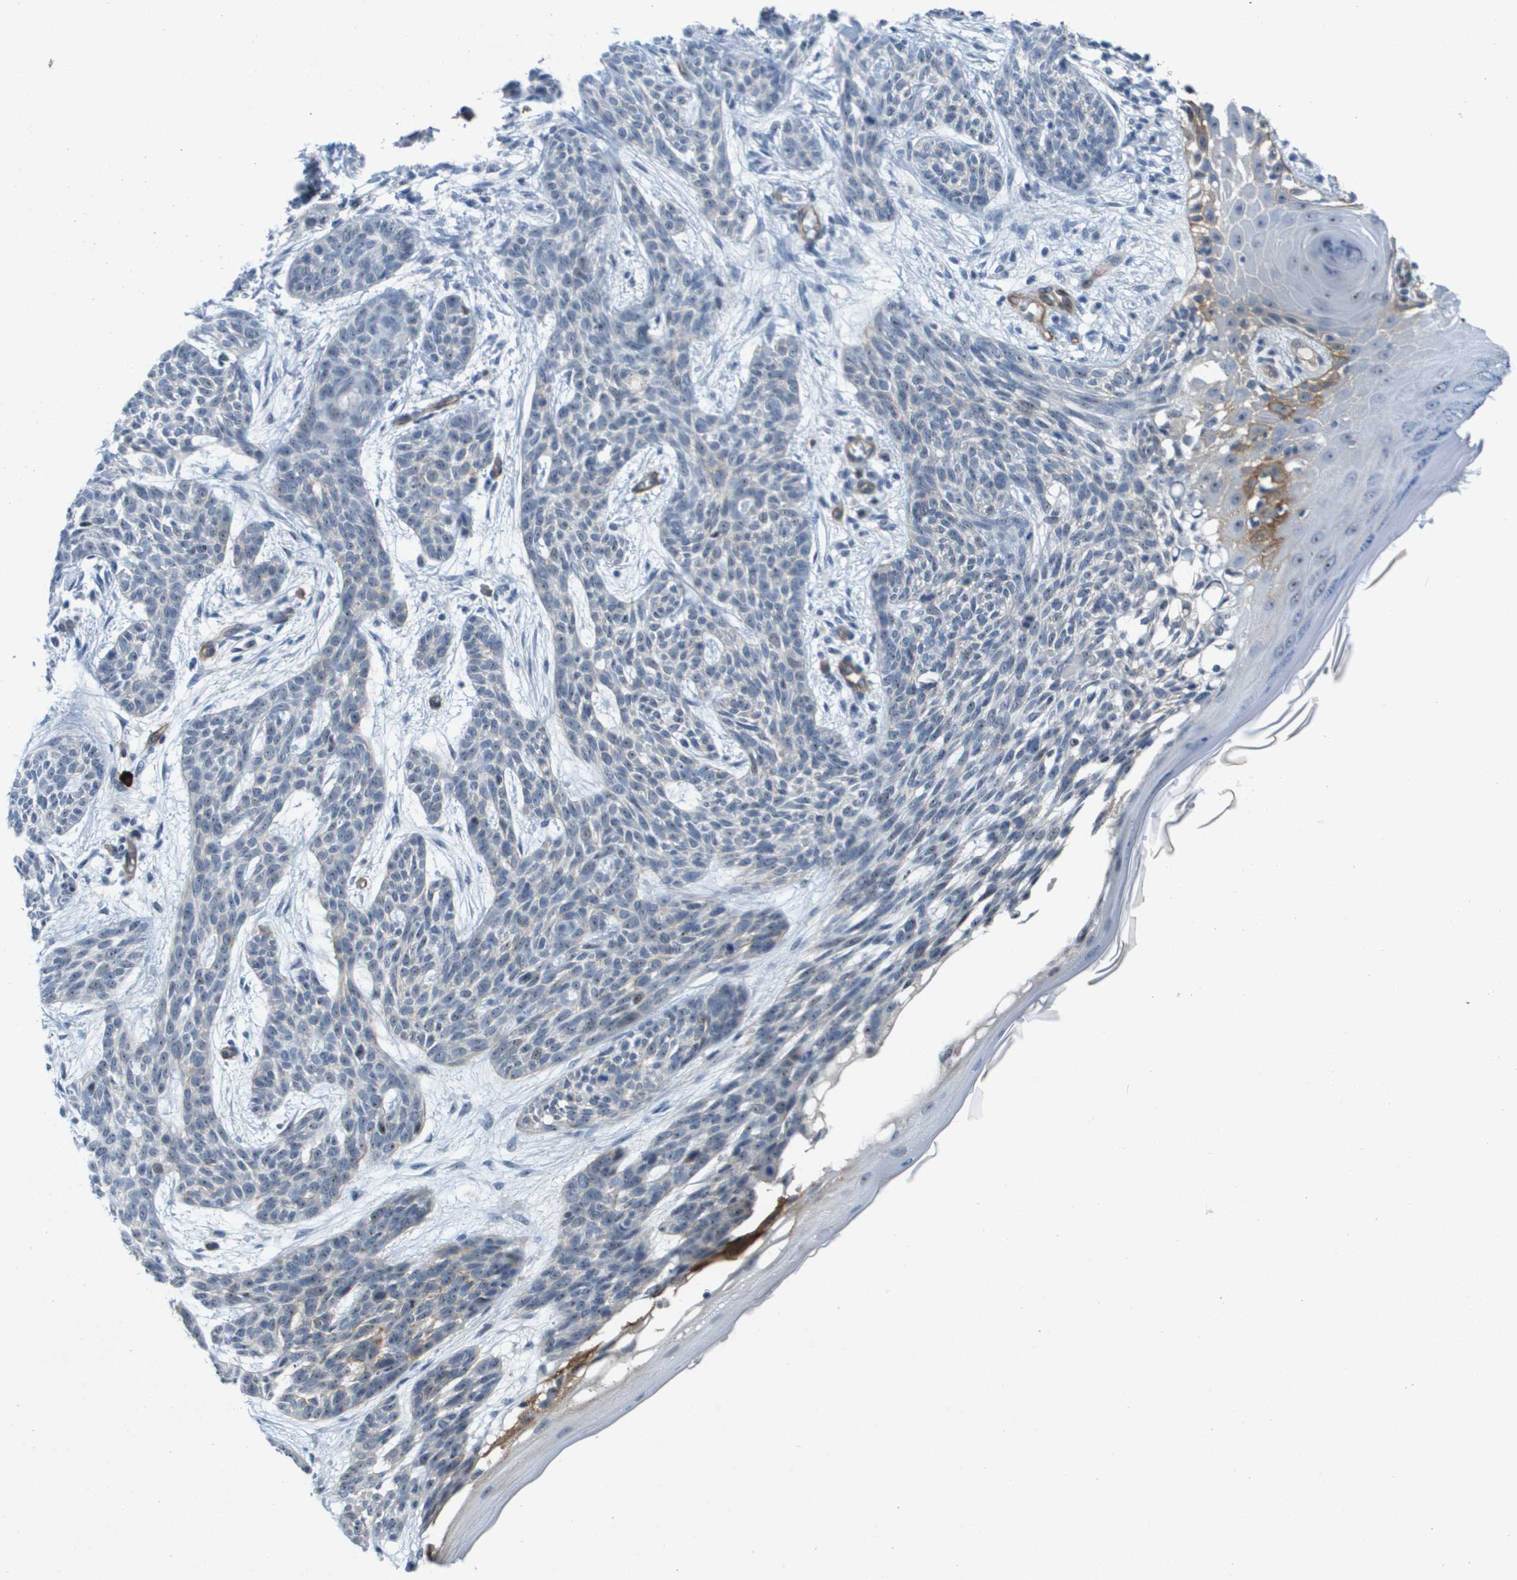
{"staining": {"intensity": "negative", "quantity": "none", "location": "none"}, "tissue": "skin cancer", "cell_type": "Tumor cells", "image_type": "cancer", "snomed": [{"axis": "morphology", "description": "Basal cell carcinoma"}, {"axis": "topography", "description": "Skin"}], "caption": "A high-resolution histopathology image shows immunohistochemistry (IHC) staining of skin cancer, which reveals no significant positivity in tumor cells.", "gene": "ITGA6", "patient": {"sex": "female", "age": 59}}